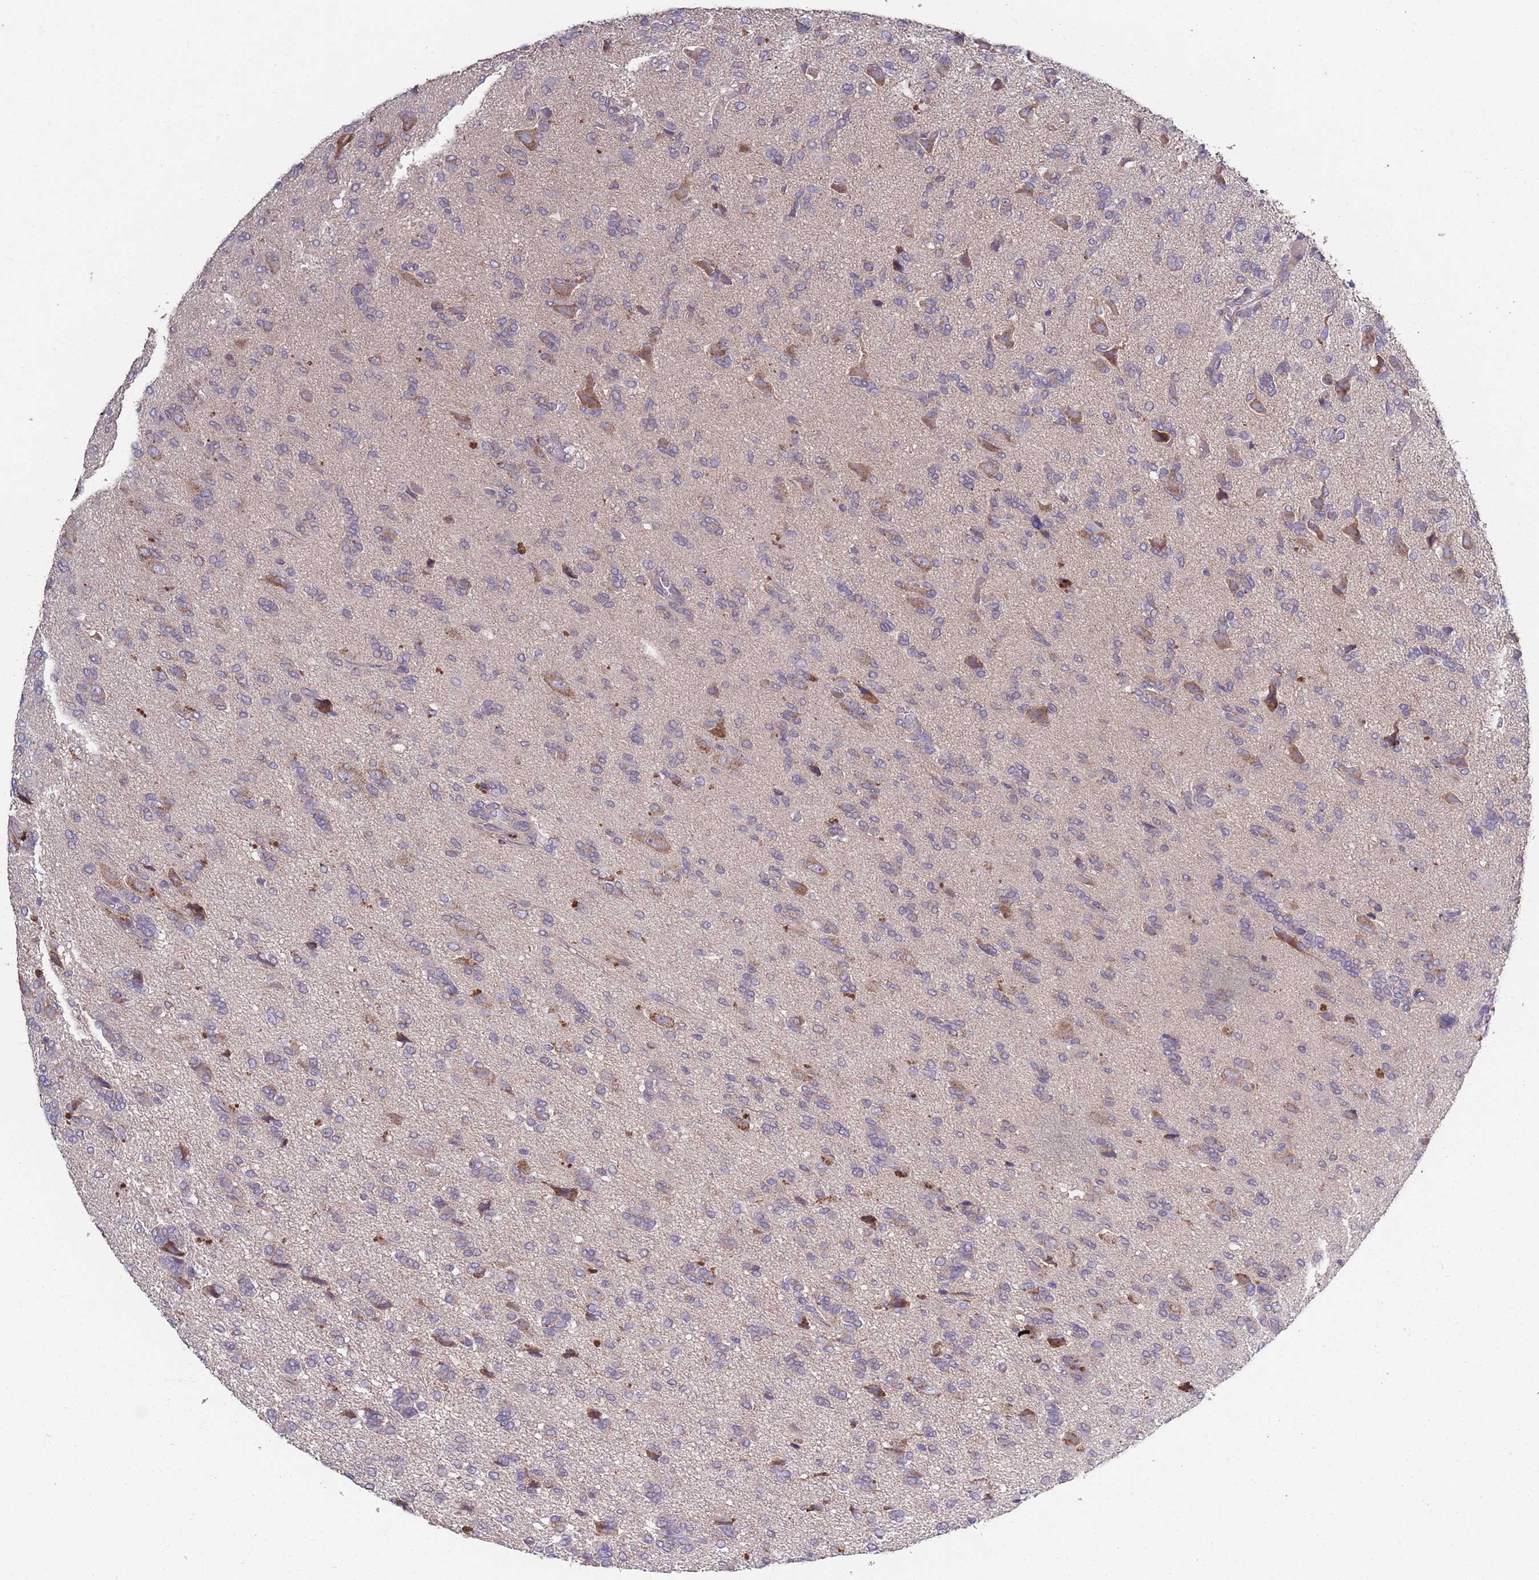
{"staining": {"intensity": "moderate", "quantity": "<25%", "location": "cytoplasmic/membranous"}, "tissue": "glioma", "cell_type": "Tumor cells", "image_type": "cancer", "snomed": [{"axis": "morphology", "description": "Glioma, malignant, High grade"}, {"axis": "topography", "description": "Brain"}], "caption": "Immunohistochemical staining of glioma shows low levels of moderate cytoplasmic/membranous protein staining in approximately <25% of tumor cells.", "gene": "STIM2", "patient": {"sex": "female", "age": 59}}